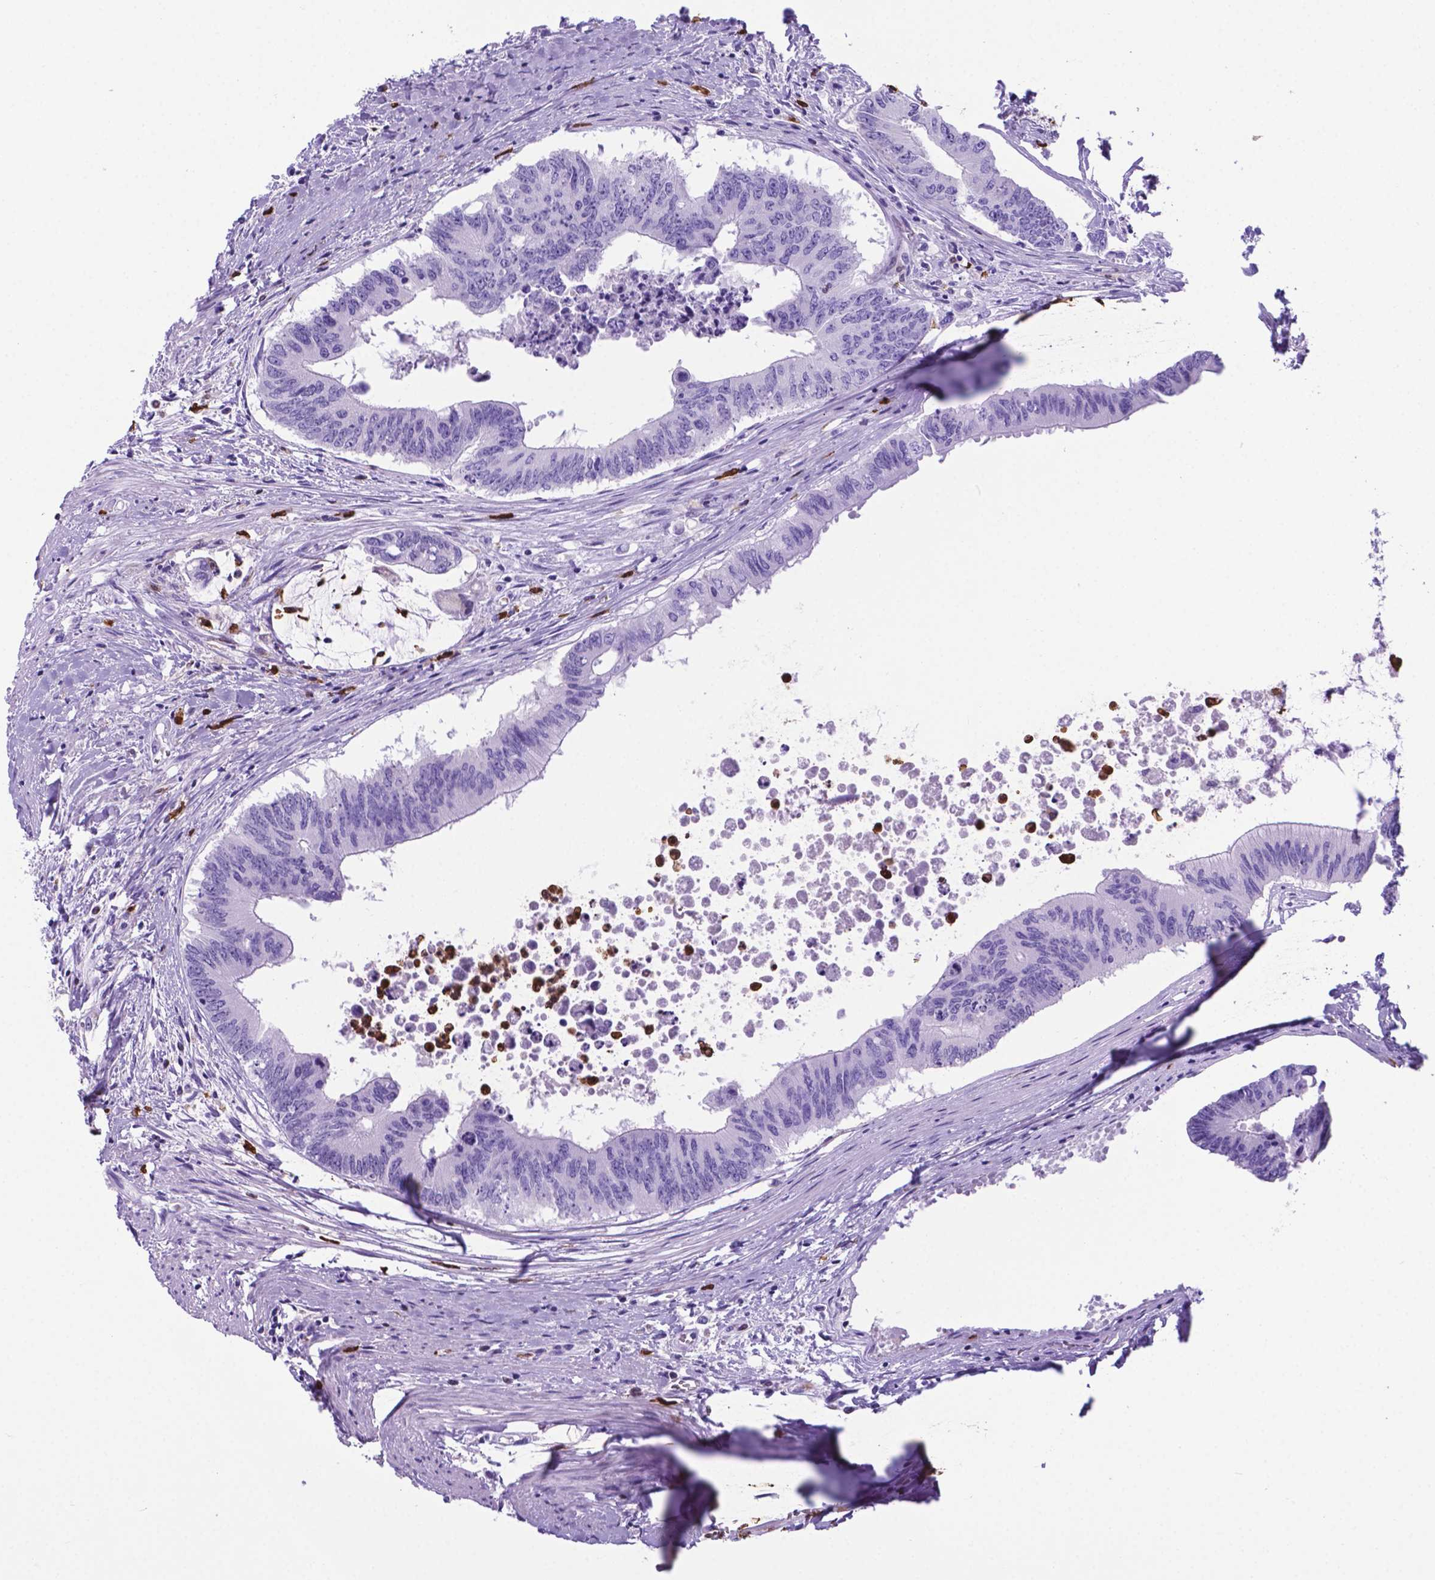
{"staining": {"intensity": "negative", "quantity": "none", "location": "none"}, "tissue": "colorectal cancer", "cell_type": "Tumor cells", "image_type": "cancer", "snomed": [{"axis": "morphology", "description": "Adenocarcinoma, NOS"}, {"axis": "topography", "description": "Rectum"}], "caption": "Human colorectal cancer stained for a protein using immunohistochemistry shows no staining in tumor cells.", "gene": "LZTR1", "patient": {"sex": "male", "age": 59}}